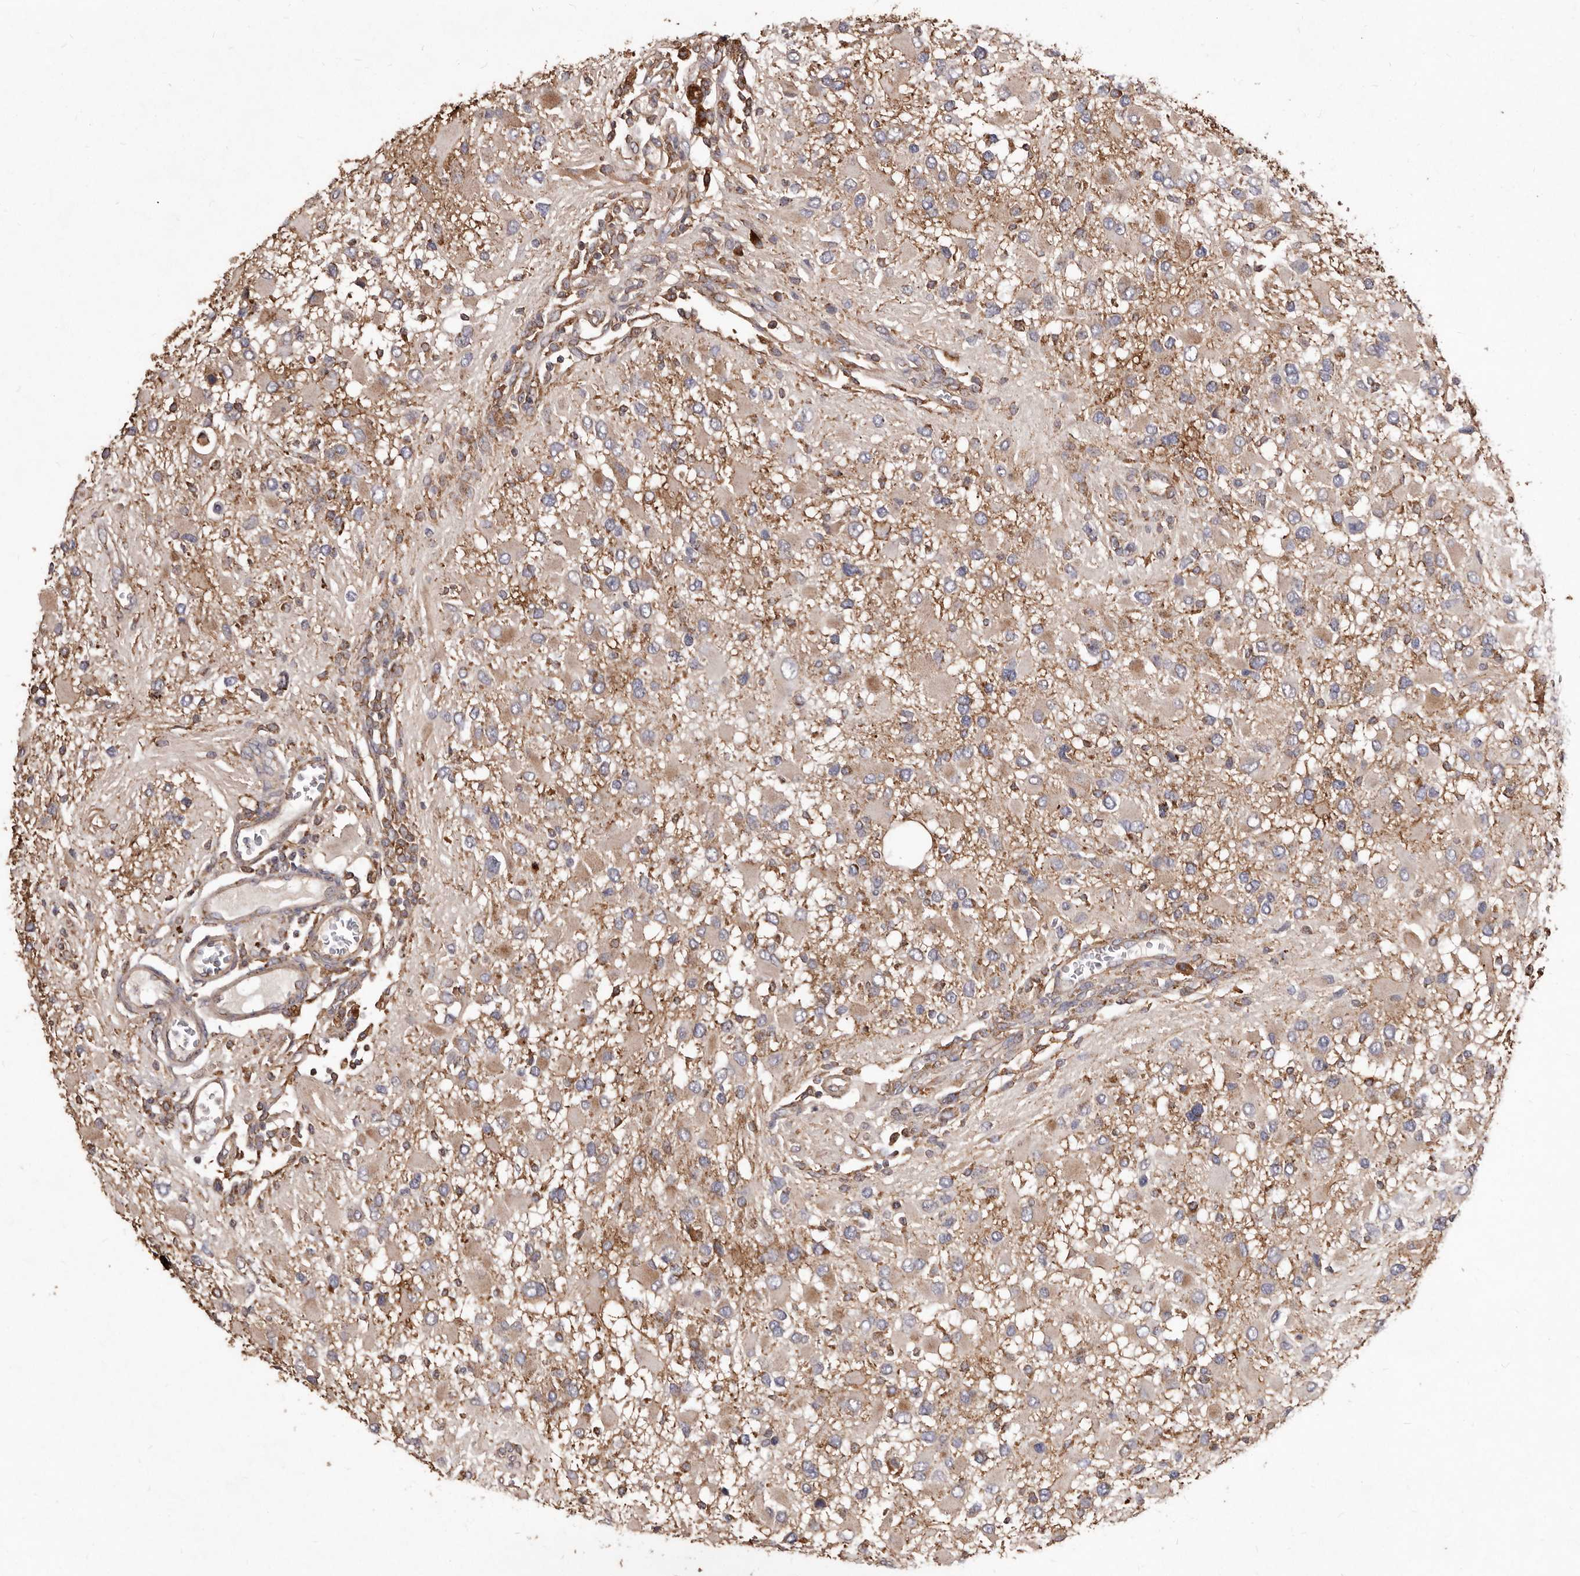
{"staining": {"intensity": "weak", "quantity": "25%-75%", "location": "cytoplasmic/membranous"}, "tissue": "glioma", "cell_type": "Tumor cells", "image_type": "cancer", "snomed": [{"axis": "morphology", "description": "Glioma, malignant, High grade"}, {"axis": "topography", "description": "Brain"}], "caption": "Immunohistochemical staining of glioma reveals weak cytoplasmic/membranous protein positivity in about 25%-75% of tumor cells.", "gene": "STEAP2", "patient": {"sex": "male", "age": 53}}